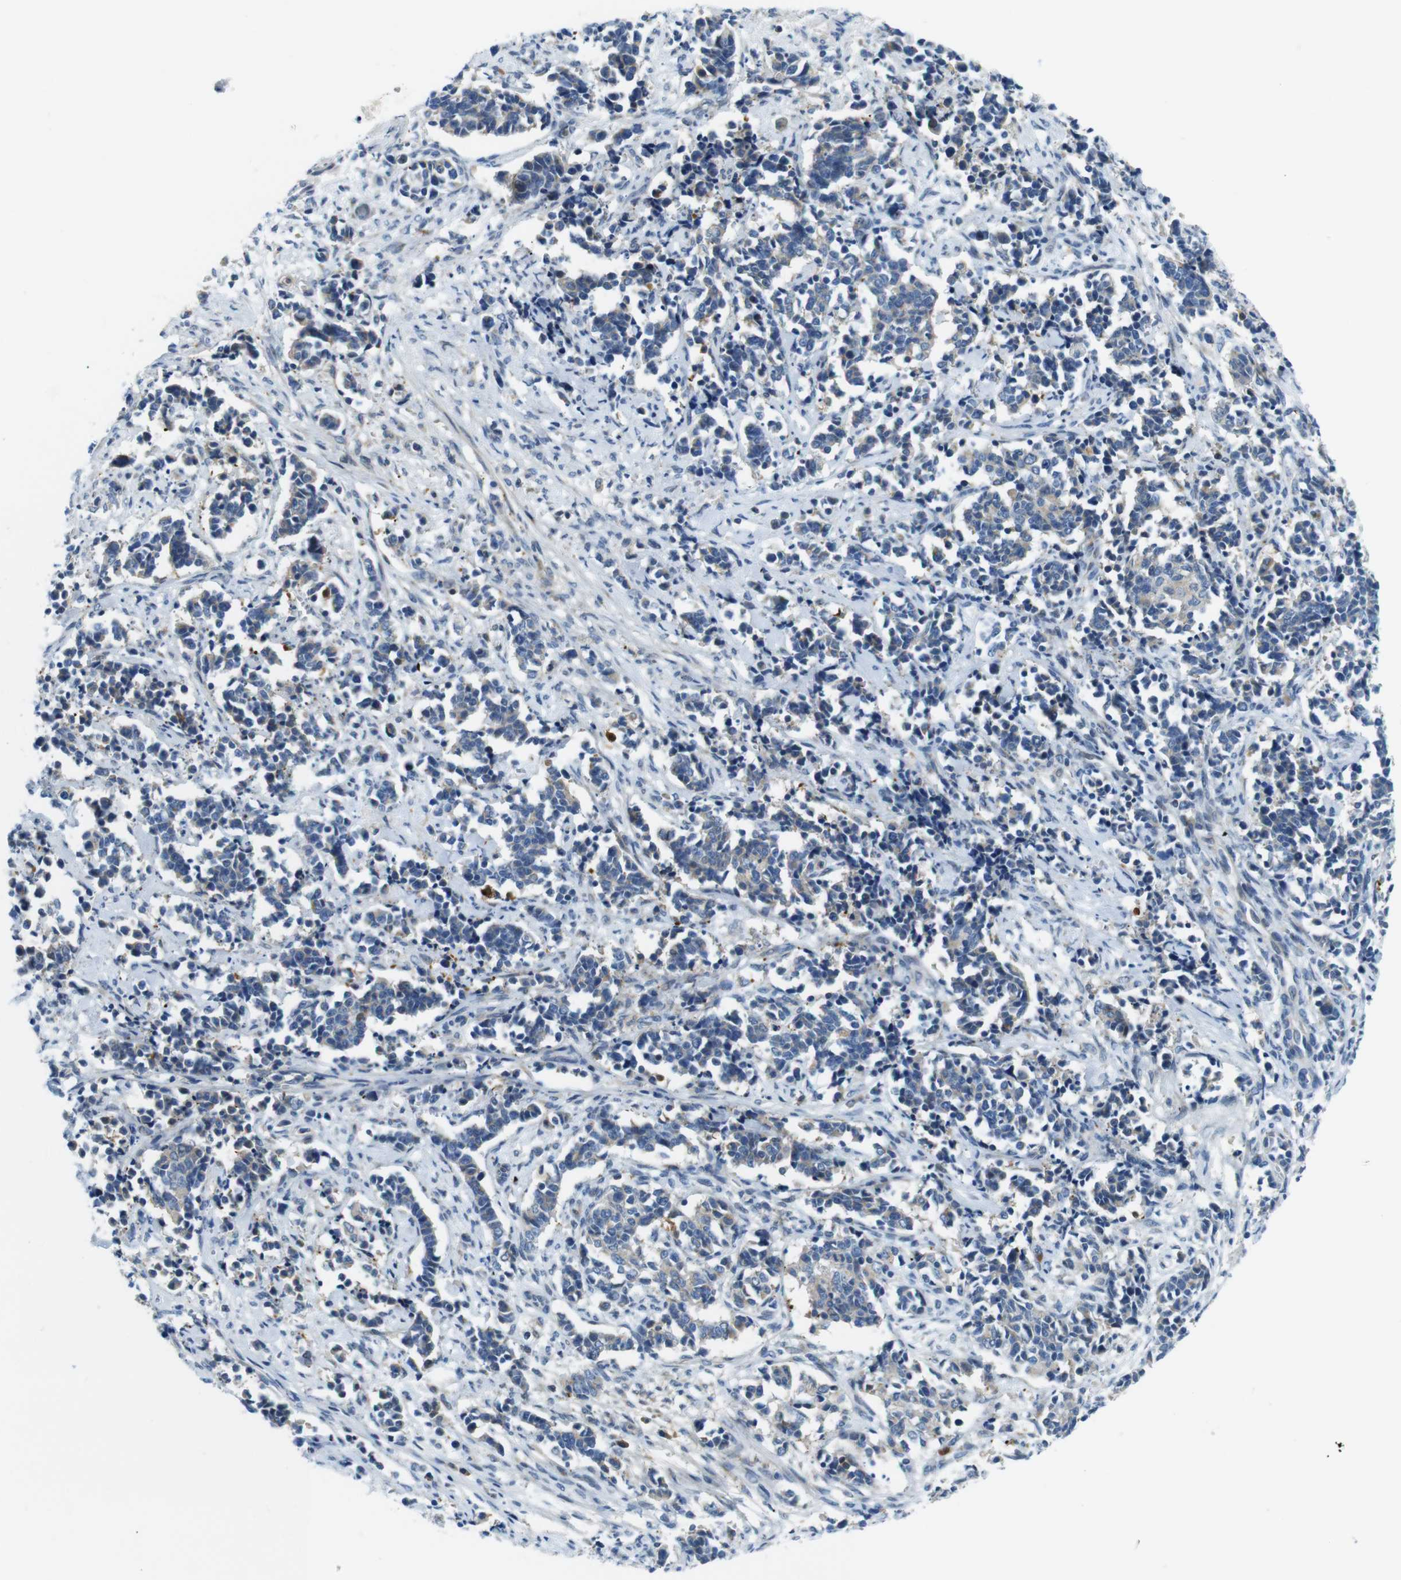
{"staining": {"intensity": "weak", "quantity": "25%-75%", "location": "cytoplasmic/membranous"}, "tissue": "cervical cancer", "cell_type": "Tumor cells", "image_type": "cancer", "snomed": [{"axis": "morphology", "description": "Normal tissue, NOS"}, {"axis": "morphology", "description": "Squamous cell carcinoma, NOS"}, {"axis": "topography", "description": "Cervix"}], "caption": "Protein staining demonstrates weak cytoplasmic/membranous expression in approximately 25%-75% of tumor cells in cervical squamous cell carcinoma.", "gene": "ZDHHC3", "patient": {"sex": "female", "age": 35}}